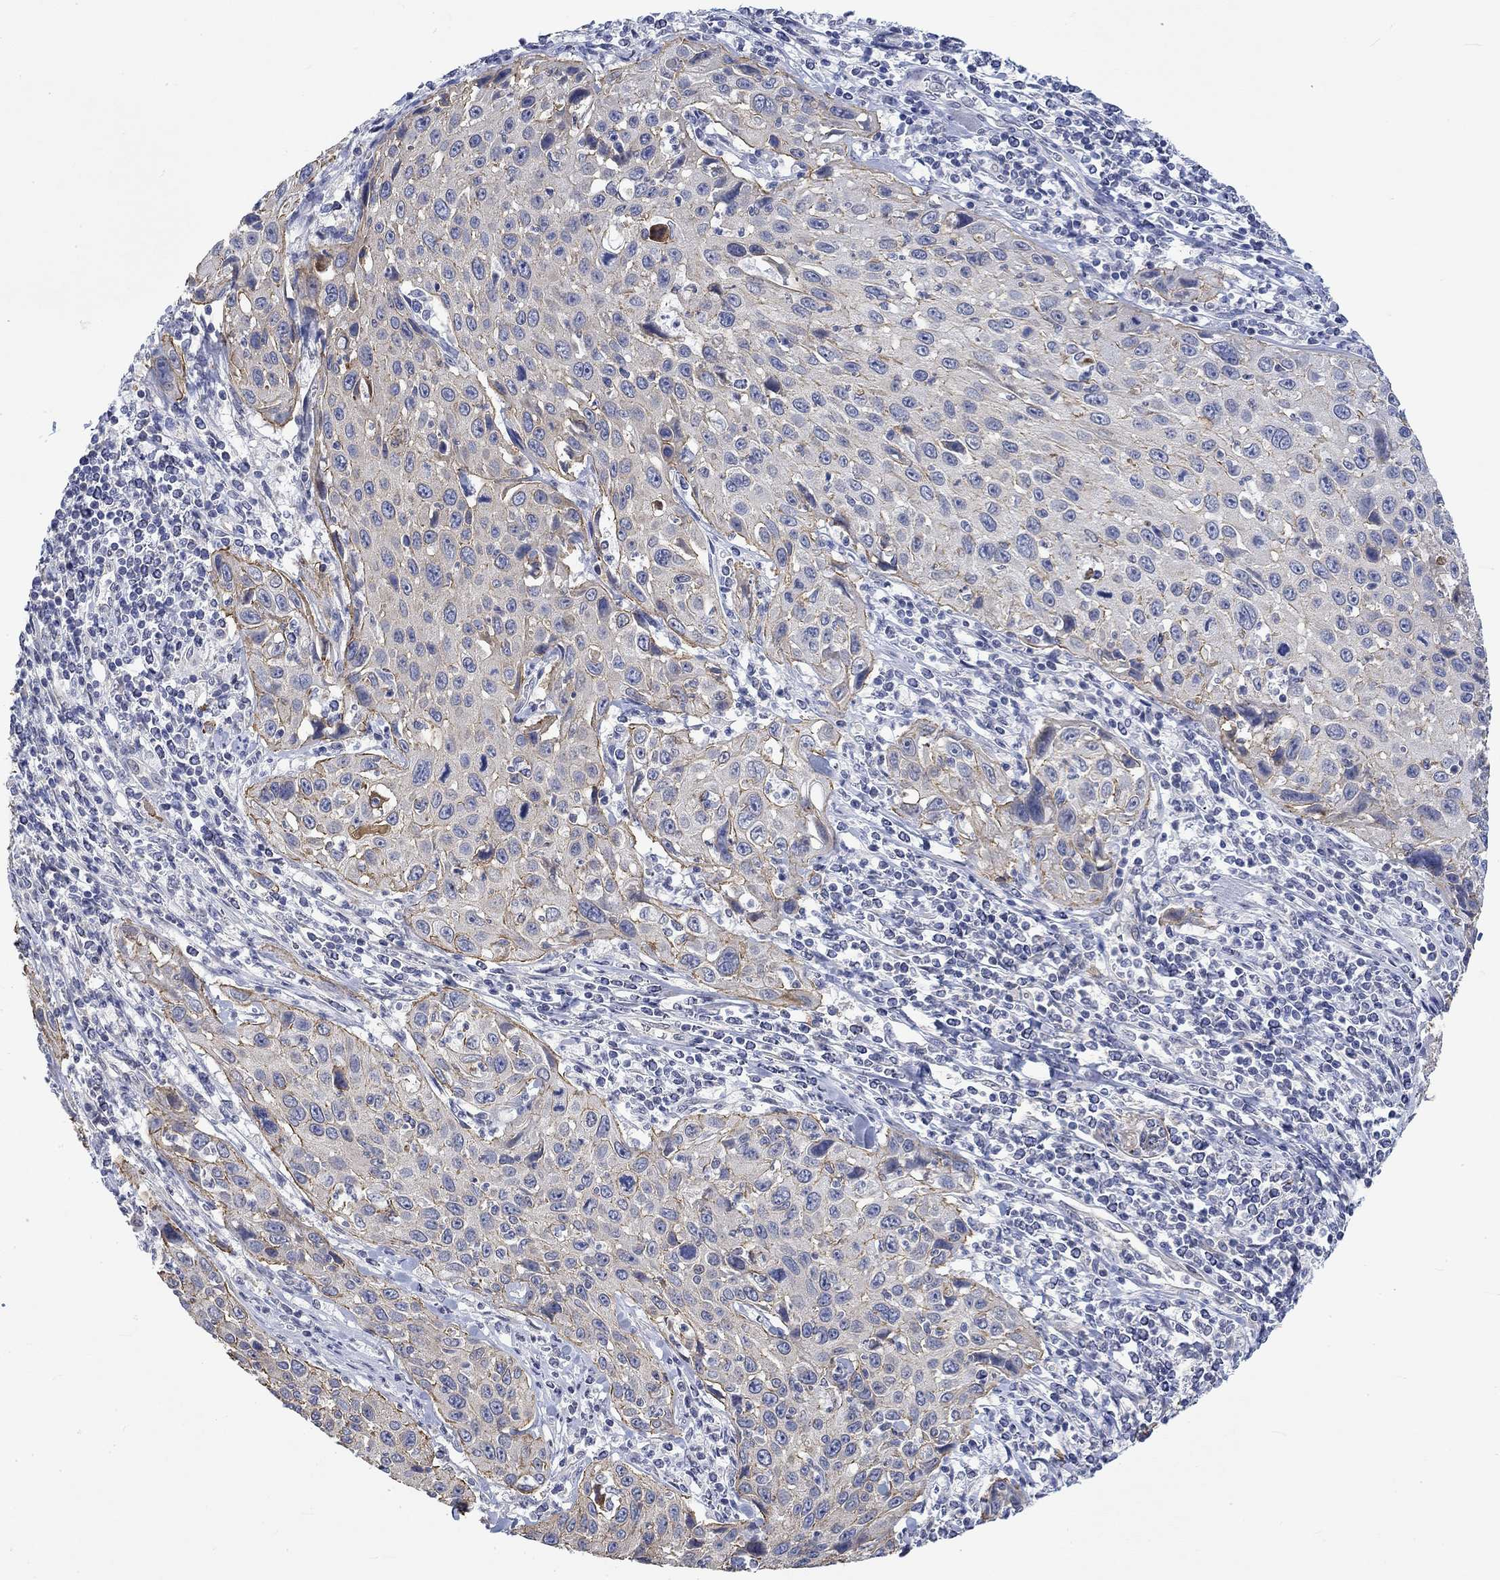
{"staining": {"intensity": "moderate", "quantity": "<25%", "location": "cytoplasmic/membranous"}, "tissue": "cervical cancer", "cell_type": "Tumor cells", "image_type": "cancer", "snomed": [{"axis": "morphology", "description": "Squamous cell carcinoma, NOS"}, {"axis": "topography", "description": "Cervix"}], "caption": "Immunohistochemistry (IHC) (DAB) staining of human cervical cancer (squamous cell carcinoma) demonstrates moderate cytoplasmic/membranous protein positivity in approximately <25% of tumor cells.", "gene": "AGRP", "patient": {"sex": "female", "age": 26}}